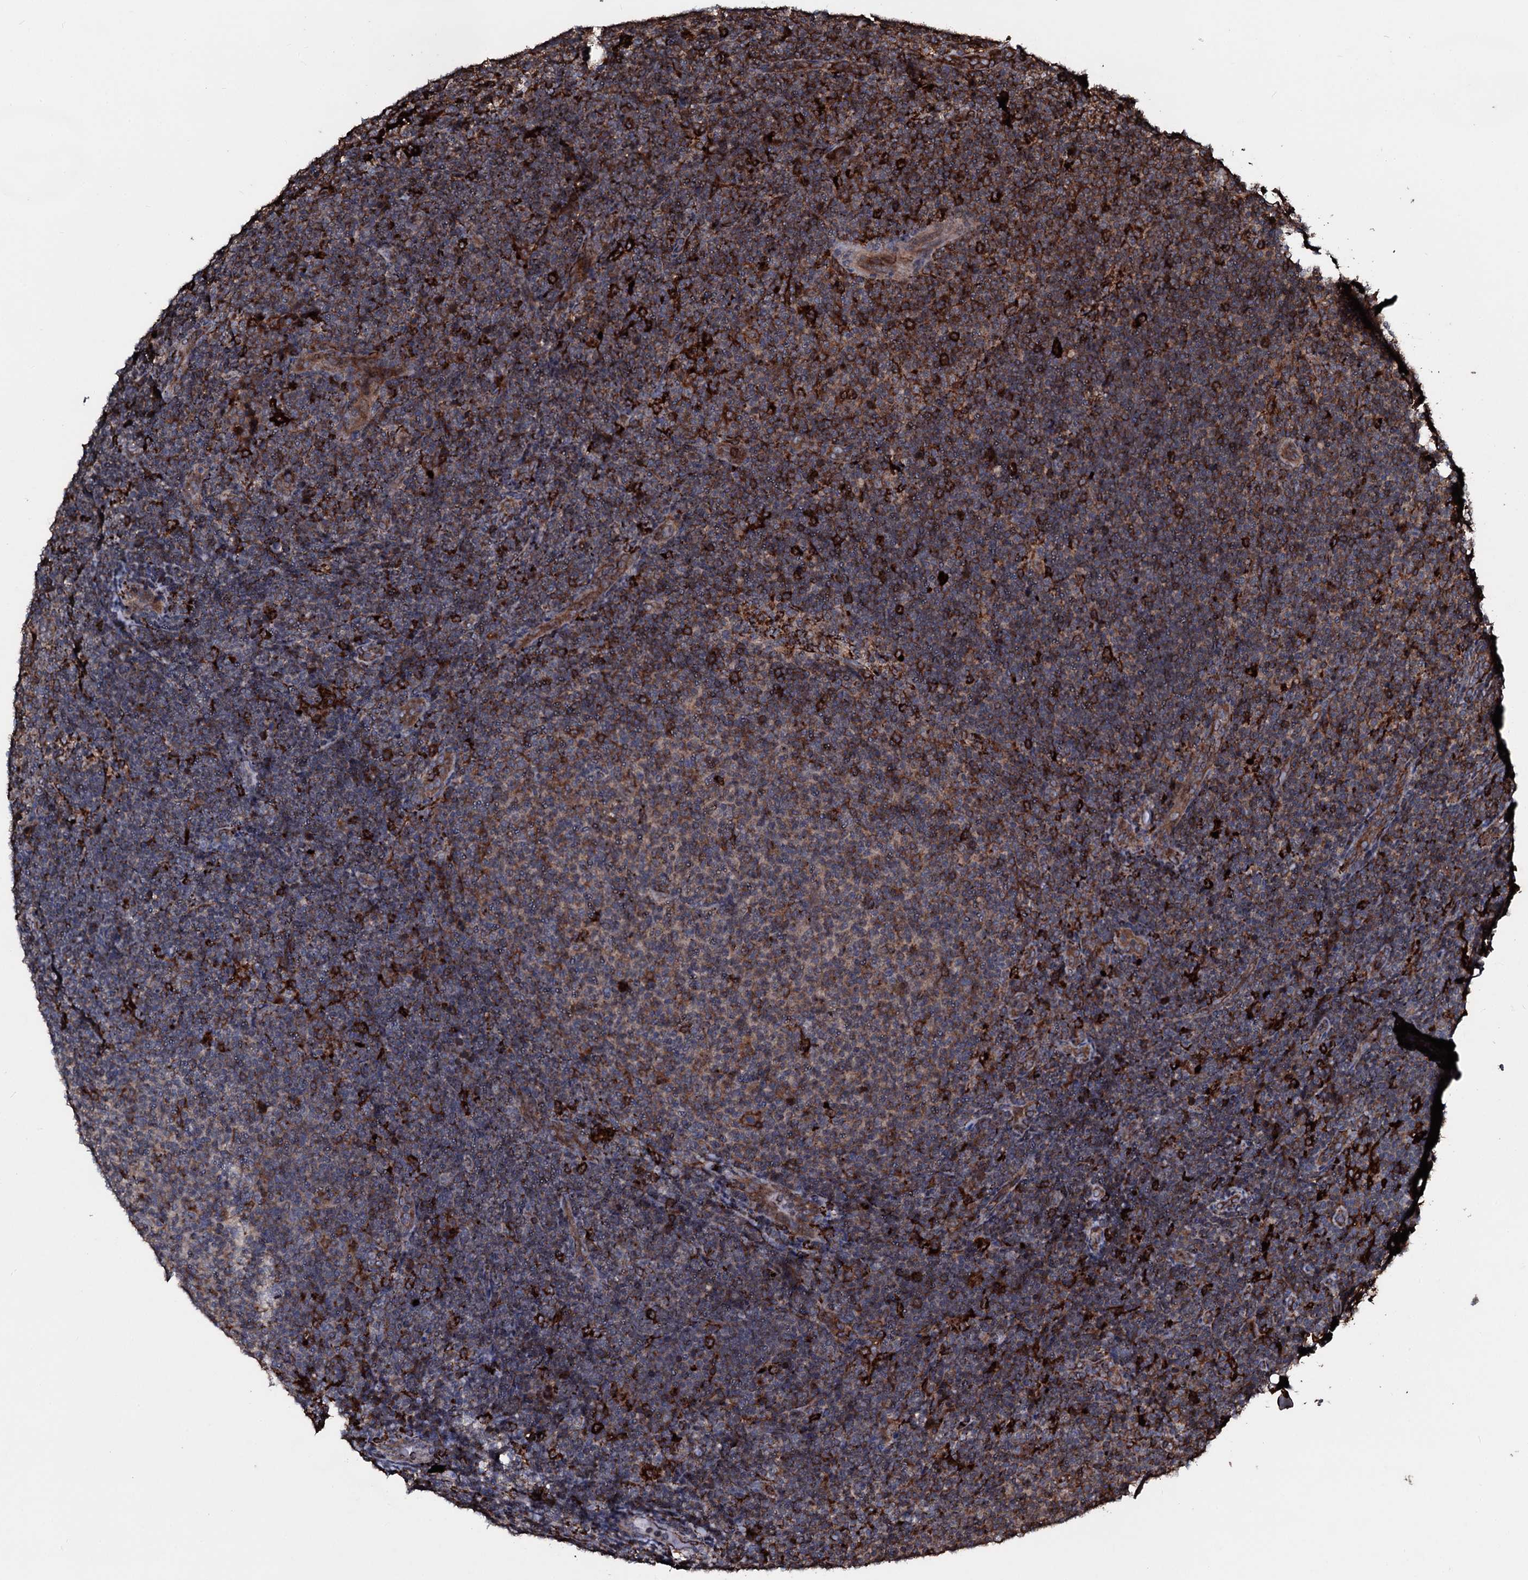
{"staining": {"intensity": "moderate", "quantity": "25%-75%", "location": "cytoplasmic/membranous"}, "tissue": "lymphoma", "cell_type": "Tumor cells", "image_type": "cancer", "snomed": [{"axis": "morphology", "description": "Malignant lymphoma, non-Hodgkin's type, Low grade"}, {"axis": "topography", "description": "Lymph node"}], "caption": "IHC histopathology image of lymphoma stained for a protein (brown), which exhibits medium levels of moderate cytoplasmic/membranous expression in about 25%-75% of tumor cells.", "gene": "TPGS2", "patient": {"sex": "male", "age": 66}}